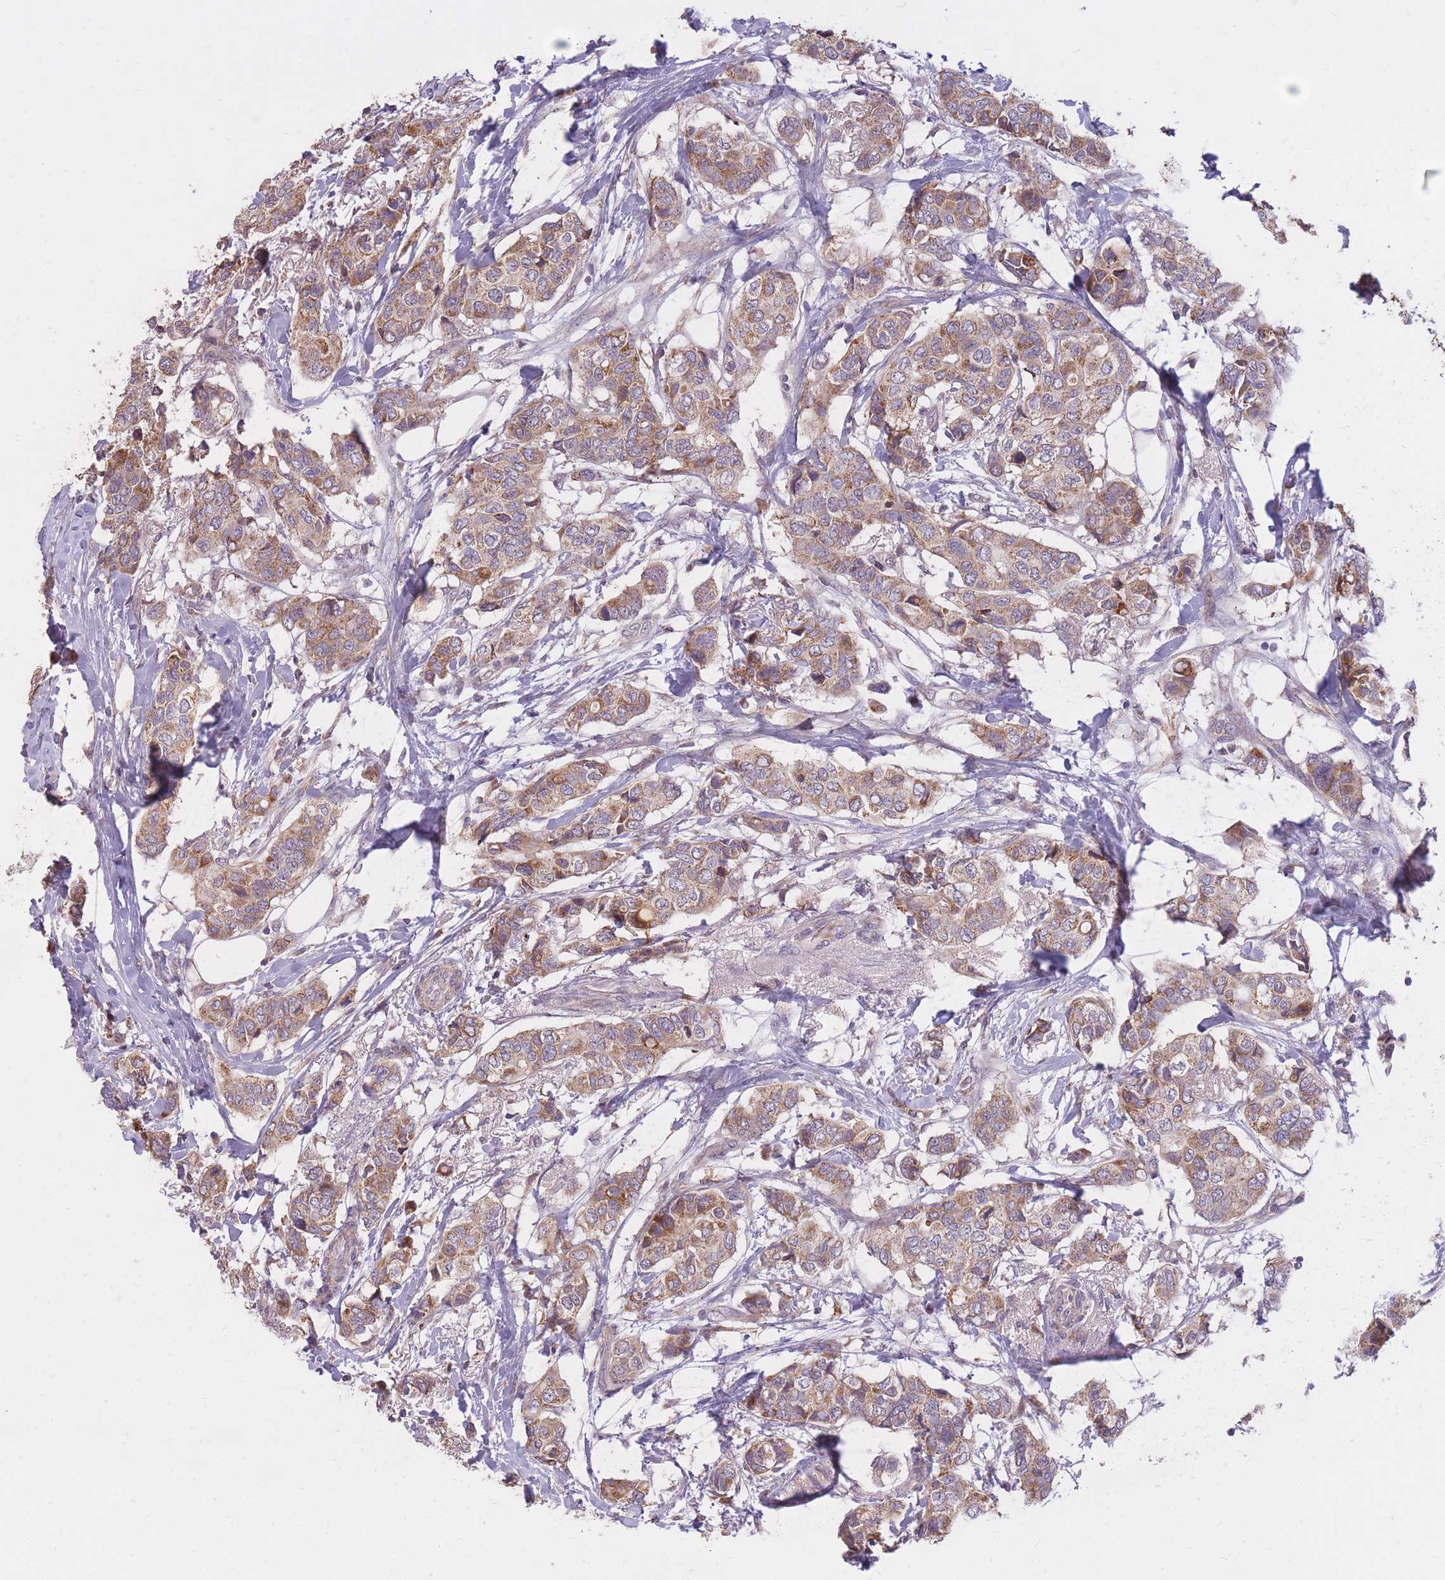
{"staining": {"intensity": "moderate", "quantity": ">75%", "location": "cytoplasmic/membranous"}, "tissue": "breast cancer", "cell_type": "Tumor cells", "image_type": "cancer", "snomed": [{"axis": "morphology", "description": "Lobular carcinoma"}, {"axis": "topography", "description": "Breast"}], "caption": "The immunohistochemical stain shows moderate cytoplasmic/membranous staining in tumor cells of breast cancer (lobular carcinoma) tissue.", "gene": "IGF2BP2", "patient": {"sex": "female", "age": 51}}